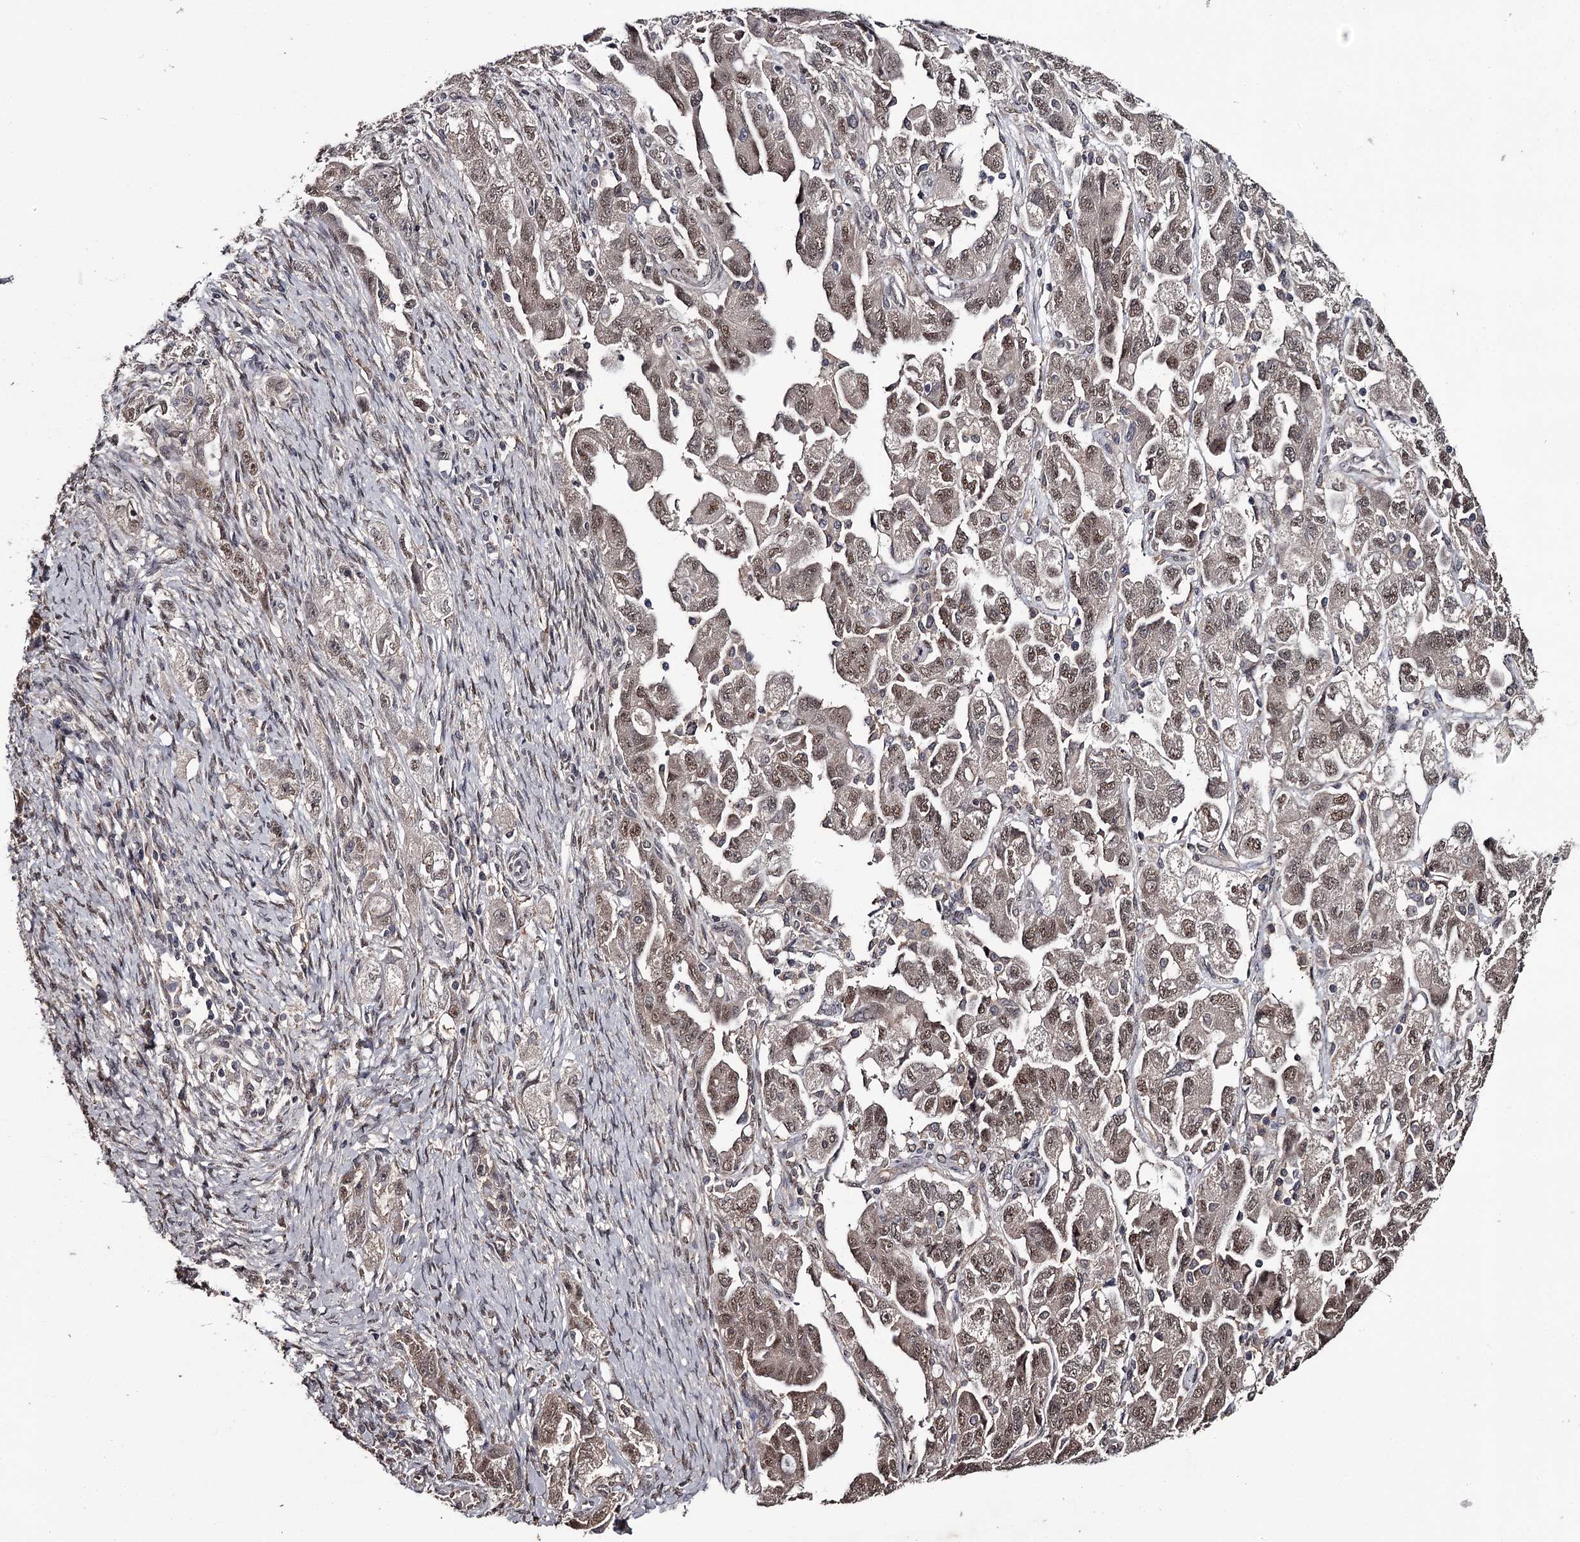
{"staining": {"intensity": "moderate", "quantity": ">75%", "location": "nuclear"}, "tissue": "ovarian cancer", "cell_type": "Tumor cells", "image_type": "cancer", "snomed": [{"axis": "morphology", "description": "Carcinoma, NOS"}, {"axis": "morphology", "description": "Cystadenocarcinoma, serous, NOS"}, {"axis": "topography", "description": "Ovary"}], "caption": "Protein staining of ovarian cancer (serous cystadenocarcinoma) tissue reveals moderate nuclear positivity in about >75% of tumor cells.", "gene": "PRPF40B", "patient": {"sex": "female", "age": 69}}